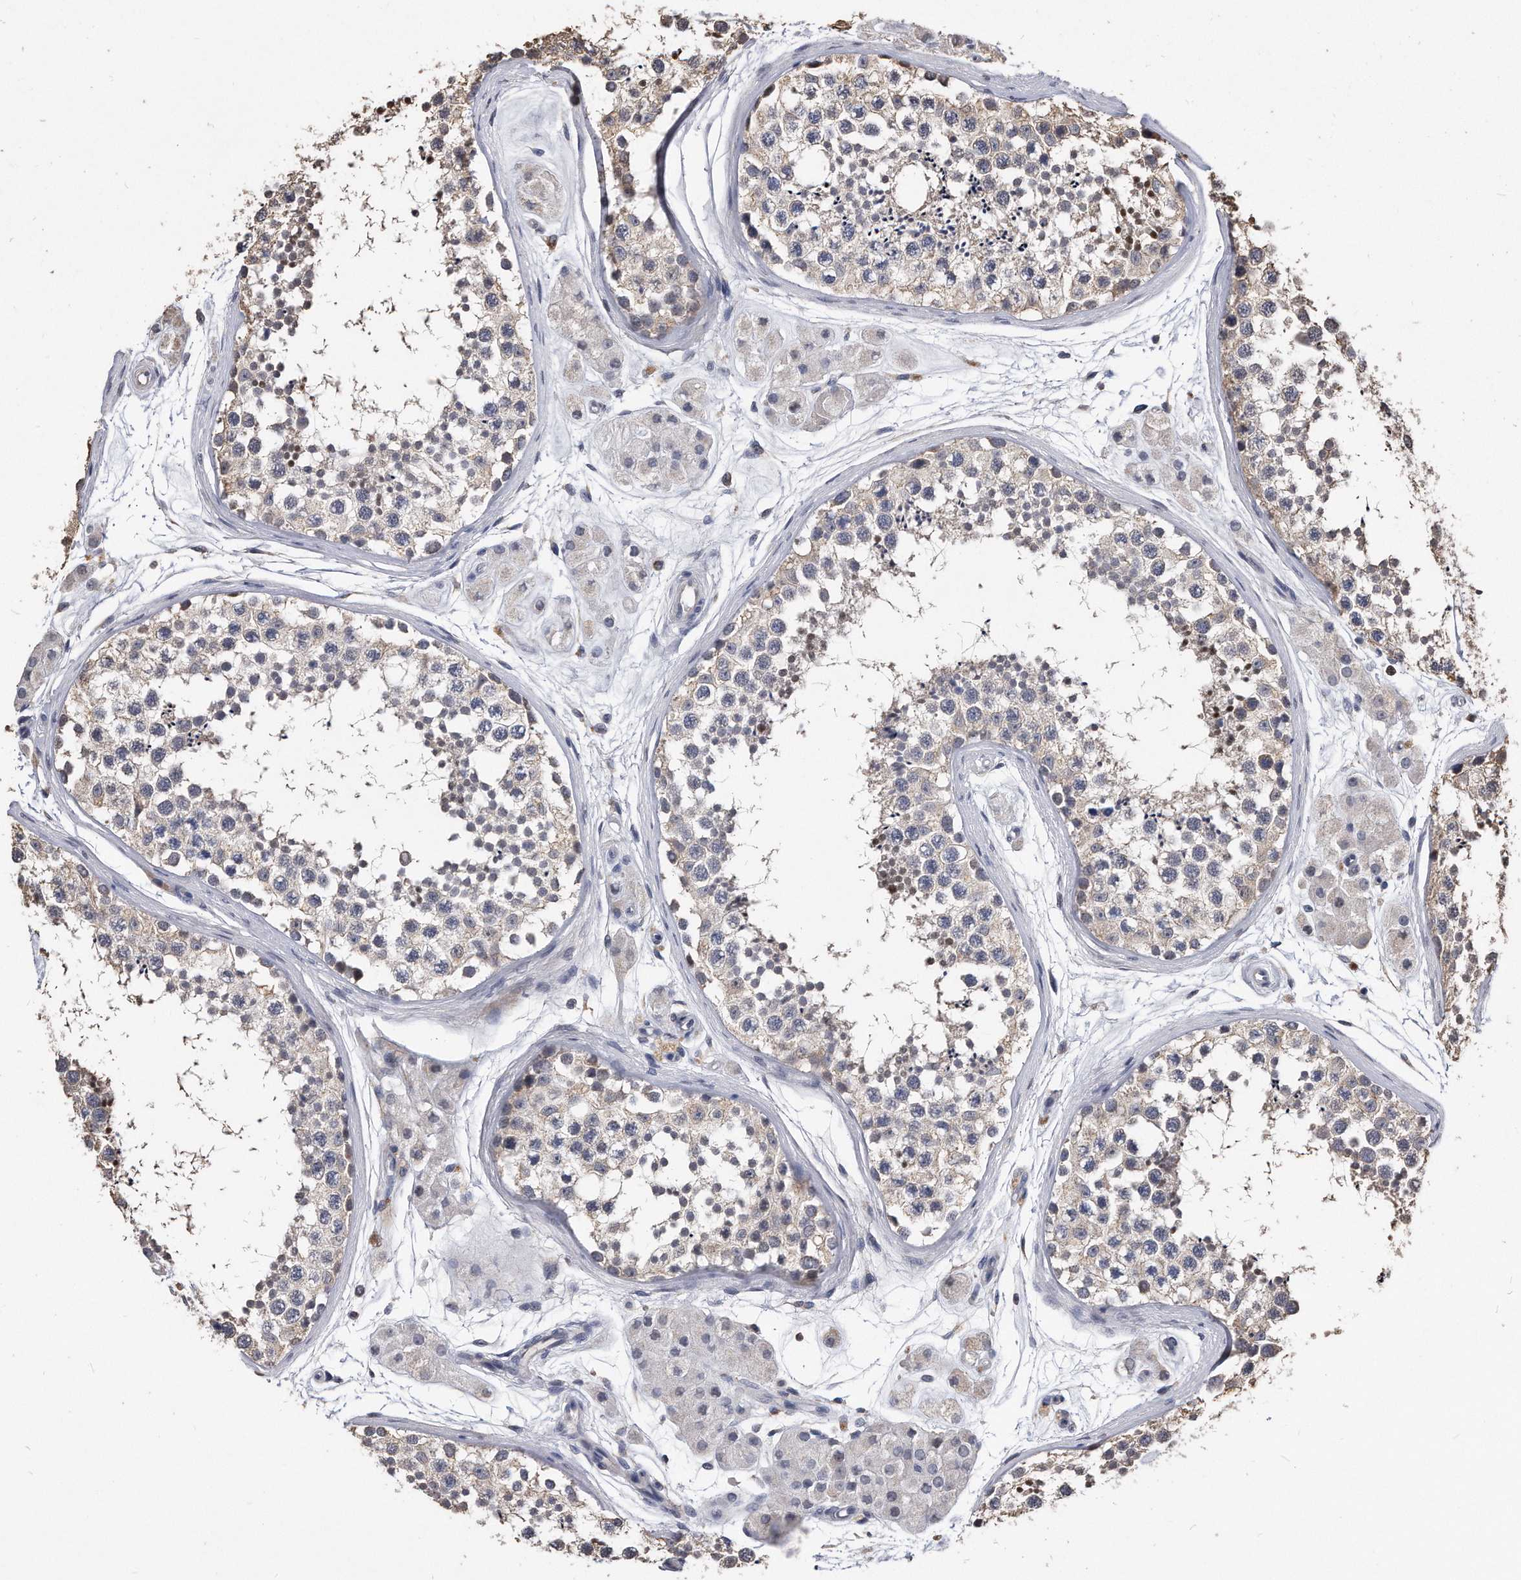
{"staining": {"intensity": "weak", "quantity": "25%-75%", "location": "cytoplasmic/membranous"}, "tissue": "testis", "cell_type": "Cells in seminiferous ducts", "image_type": "normal", "snomed": [{"axis": "morphology", "description": "Normal tissue, NOS"}, {"axis": "topography", "description": "Testis"}], "caption": "Immunohistochemistry of benign human testis exhibits low levels of weak cytoplasmic/membranous expression in about 25%-75% of cells in seminiferous ducts.", "gene": "IL20RA", "patient": {"sex": "male", "age": 56}}